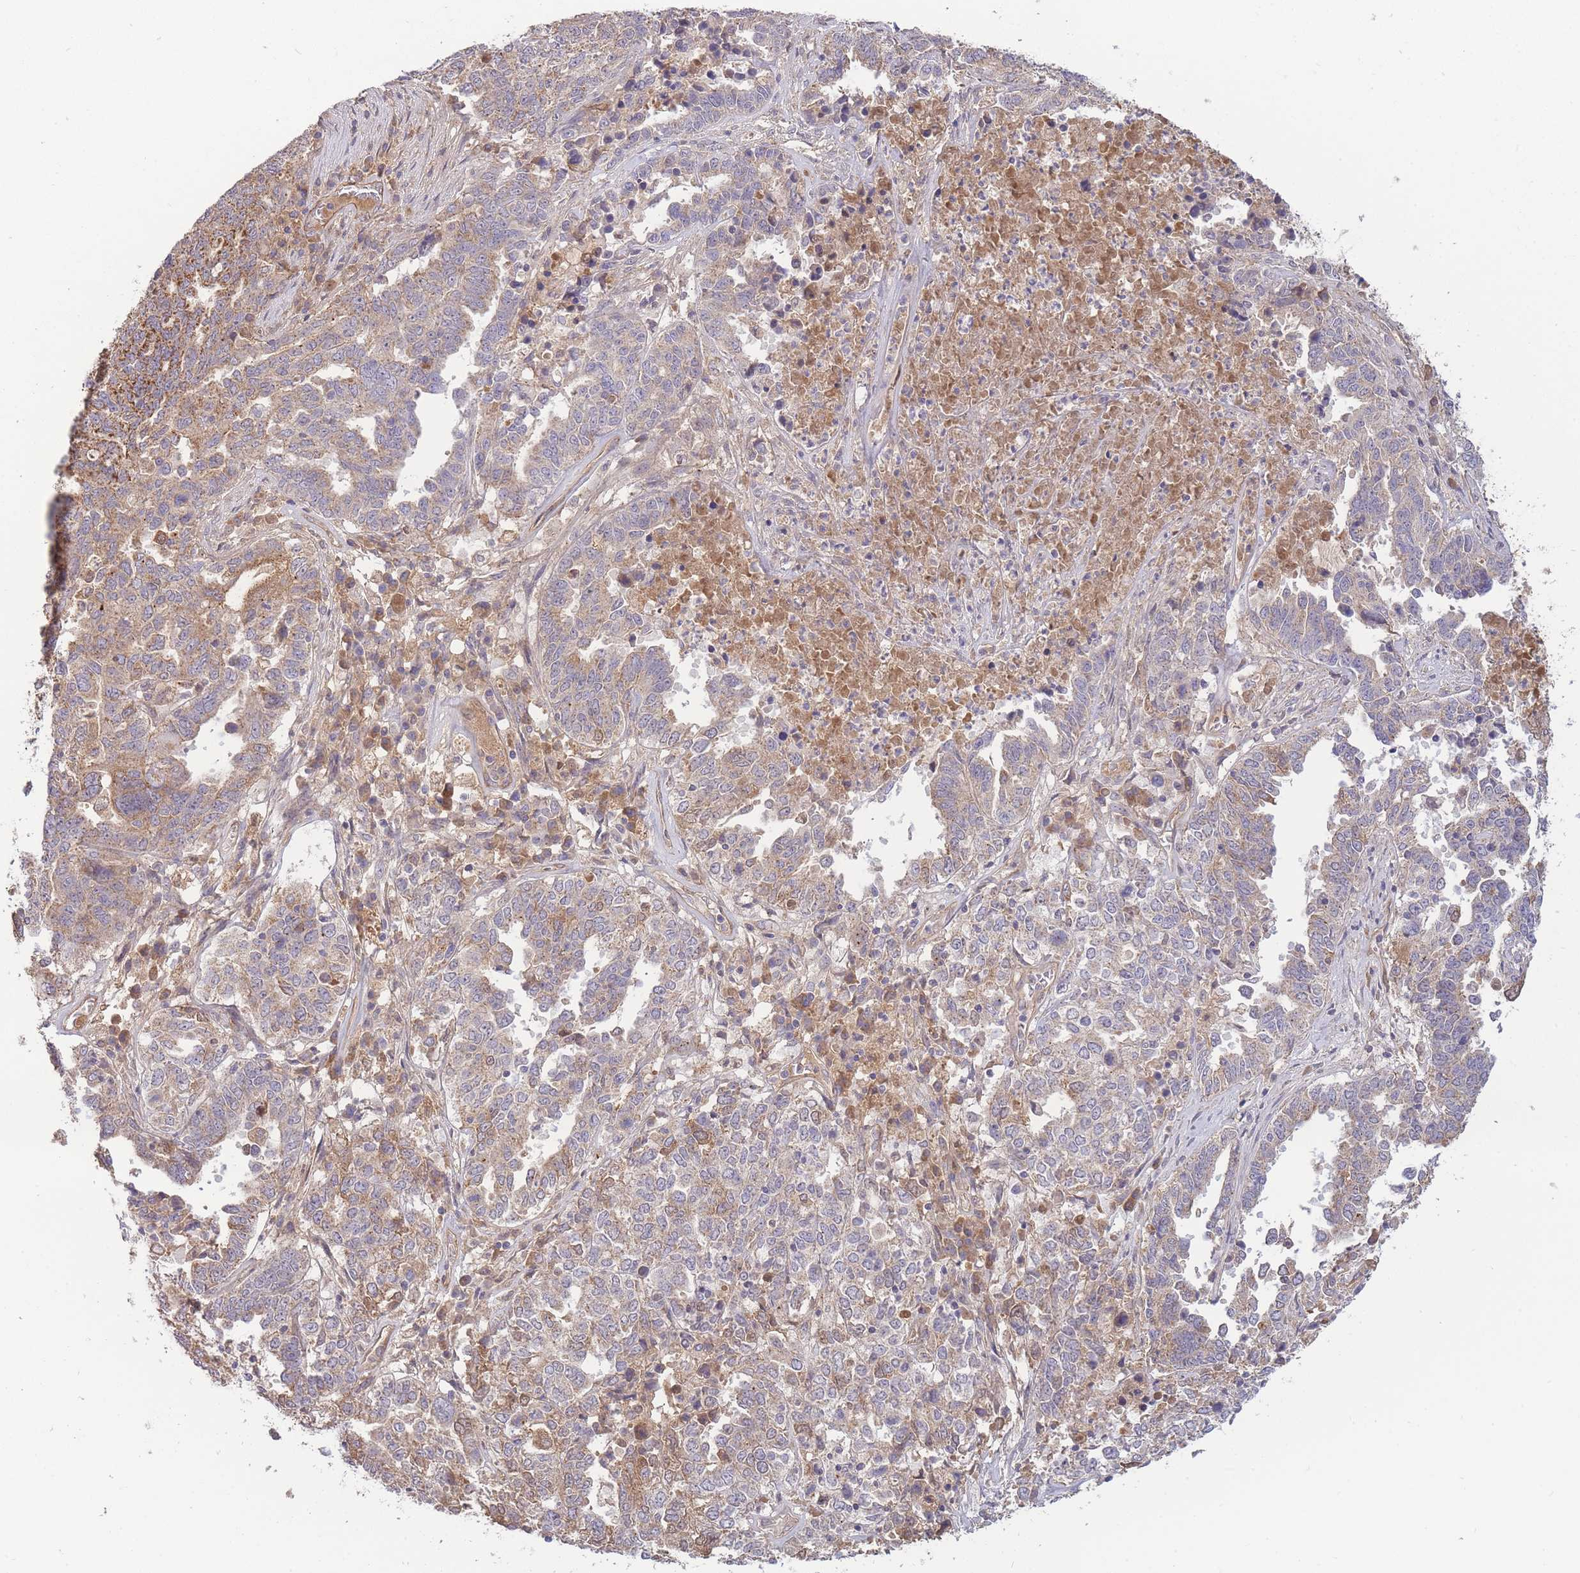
{"staining": {"intensity": "moderate", "quantity": "<25%", "location": "cytoplasmic/membranous"}, "tissue": "ovarian cancer", "cell_type": "Tumor cells", "image_type": "cancer", "snomed": [{"axis": "morphology", "description": "Carcinoma, endometroid"}, {"axis": "topography", "description": "Ovary"}], "caption": "Moderate cytoplasmic/membranous protein staining is present in about <25% of tumor cells in ovarian endometroid carcinoma. (brown staining indicates protein expression, while blue staining denotes nuclei).", "gene": "NDUFAF5", "patient": {"sex": "female", "age": 62}}